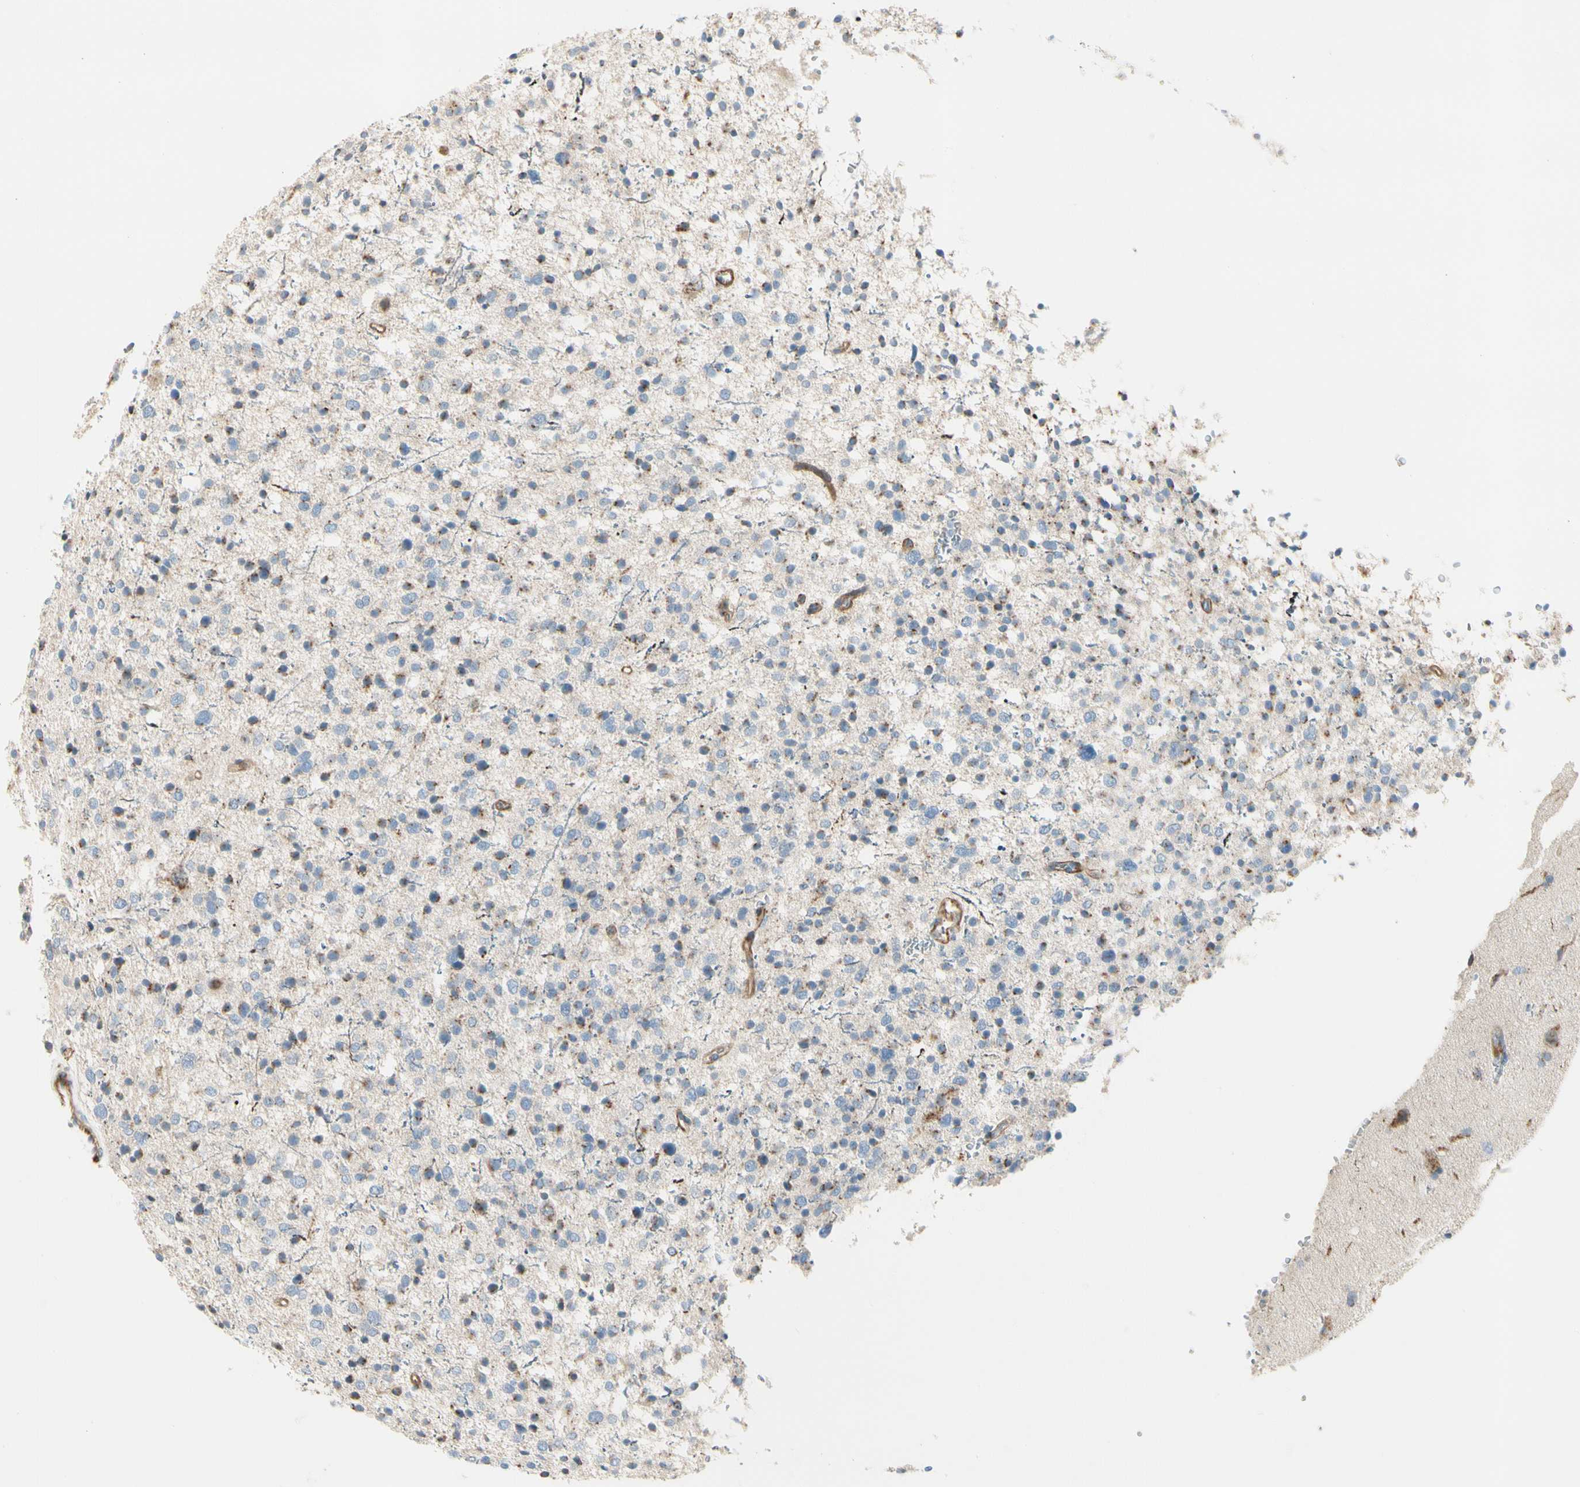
{"staining": {"intensity": "moderate", "quantity": "<25%", "location": "cytoplasmic/membranous"}, "tissue": "glioma", "cell_type": "Tumor cells", "image_type": "cancer", "snomed": [{"axis": "morphology", "description": "Glioma, malignant, Low grade"}, {"axis": "topography", "description": "Brain"}], "caption": "This image demonstrates malignant low-grade glioma stained with immunohistochemistry to label a protein in brown. The cytoplasmic/membranous of tumor cells show moderate positivity for the protein. Nuclei are counter-stained blue.", "gene": "ABCA3", "patient": {"sex": "female", "age": 37}}